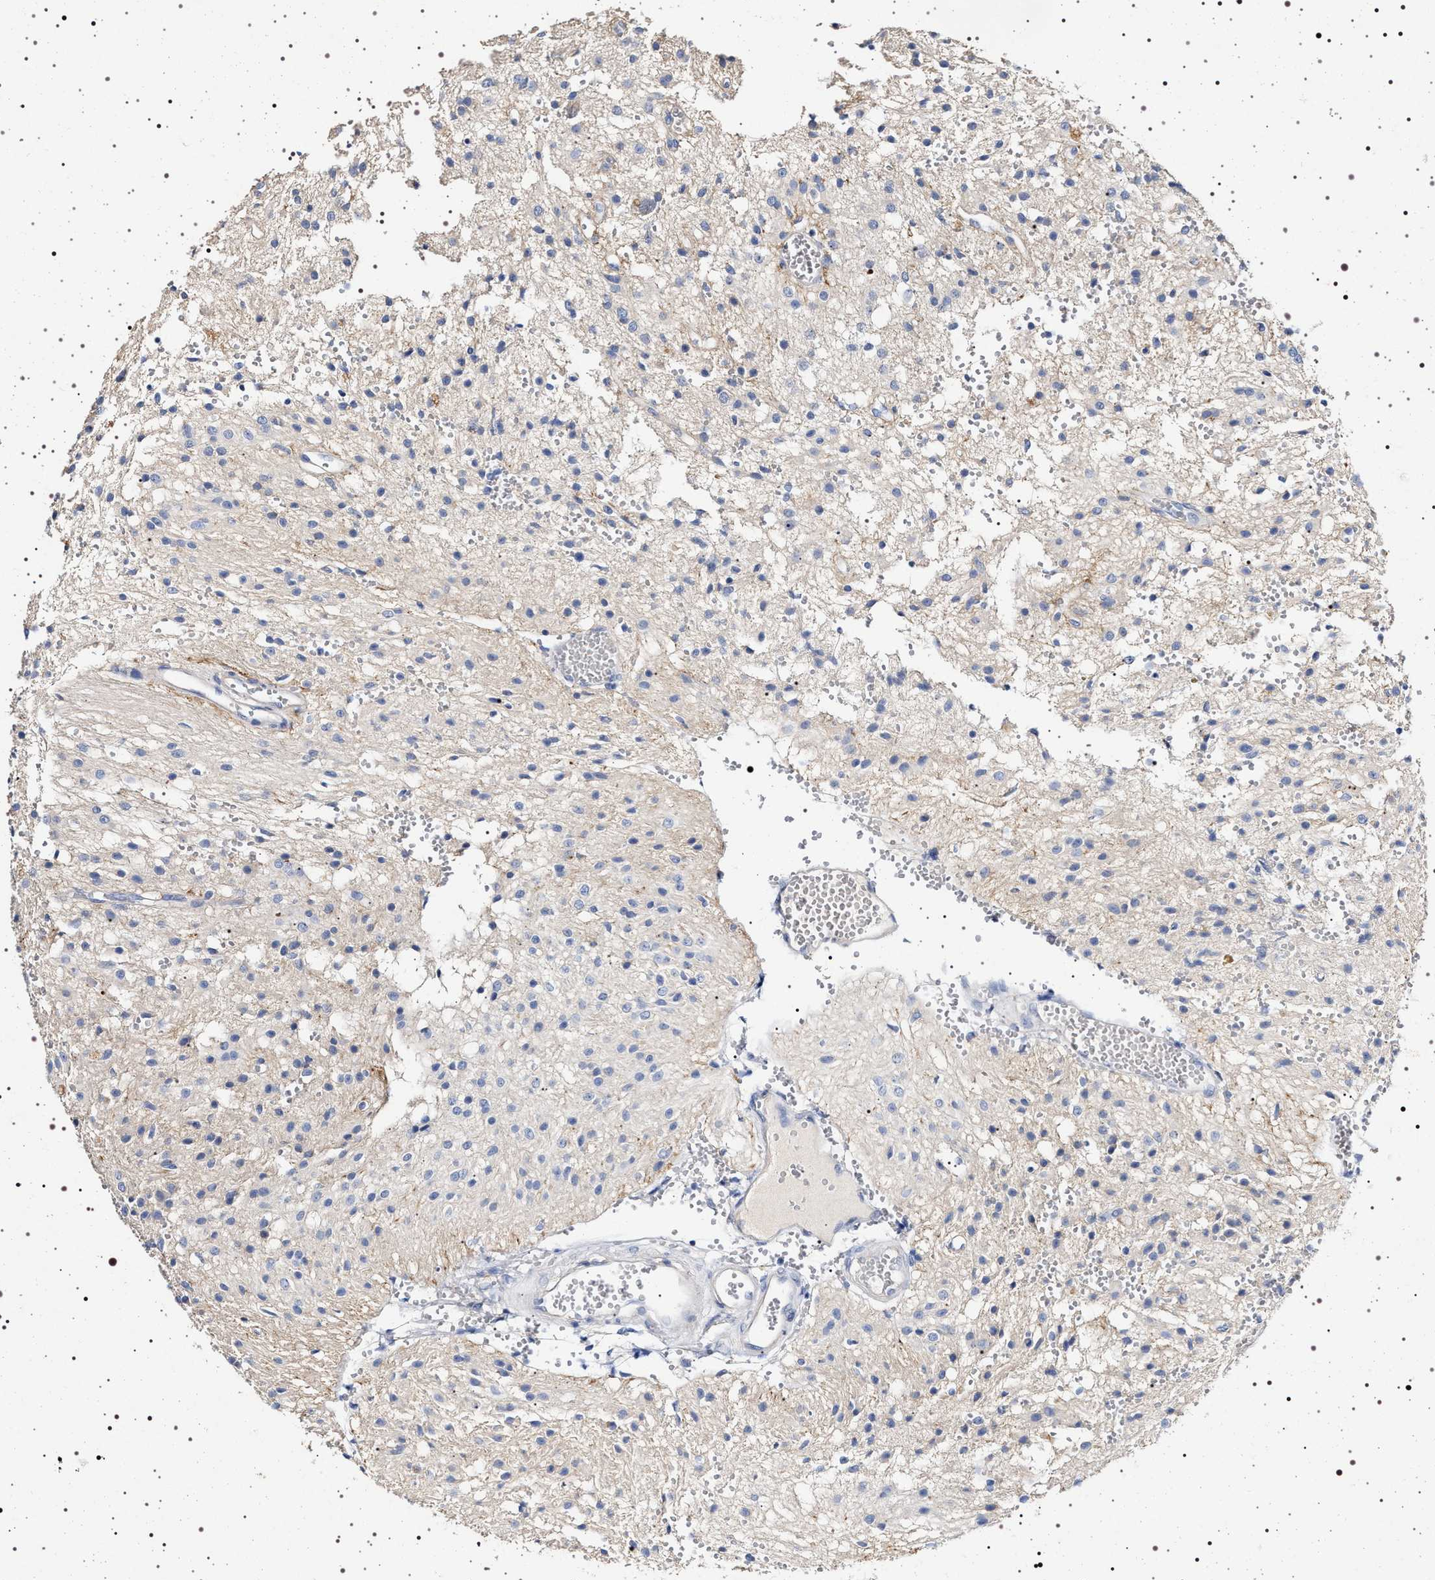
{"staining": {"intensity": "negative", "quantity": "none", "location": "none"}, "tissue": "glioma", "cell_type": "Tumor cells", "image_type": "cancer", "snomed": [{"axis": "morphology", "description": "Glioma, malignant, High grade"}, {"axis": "topography", "description": "Brain"}], "caption": "Immunohistochemistry (IHC) of malignant glioma (high-grade) demonstrates no staining in tumor cells. (DAB immunohistochemistry, high magnification).", "gene": "NAALADL2", "patient": {"sex": "female", "age": 59}}